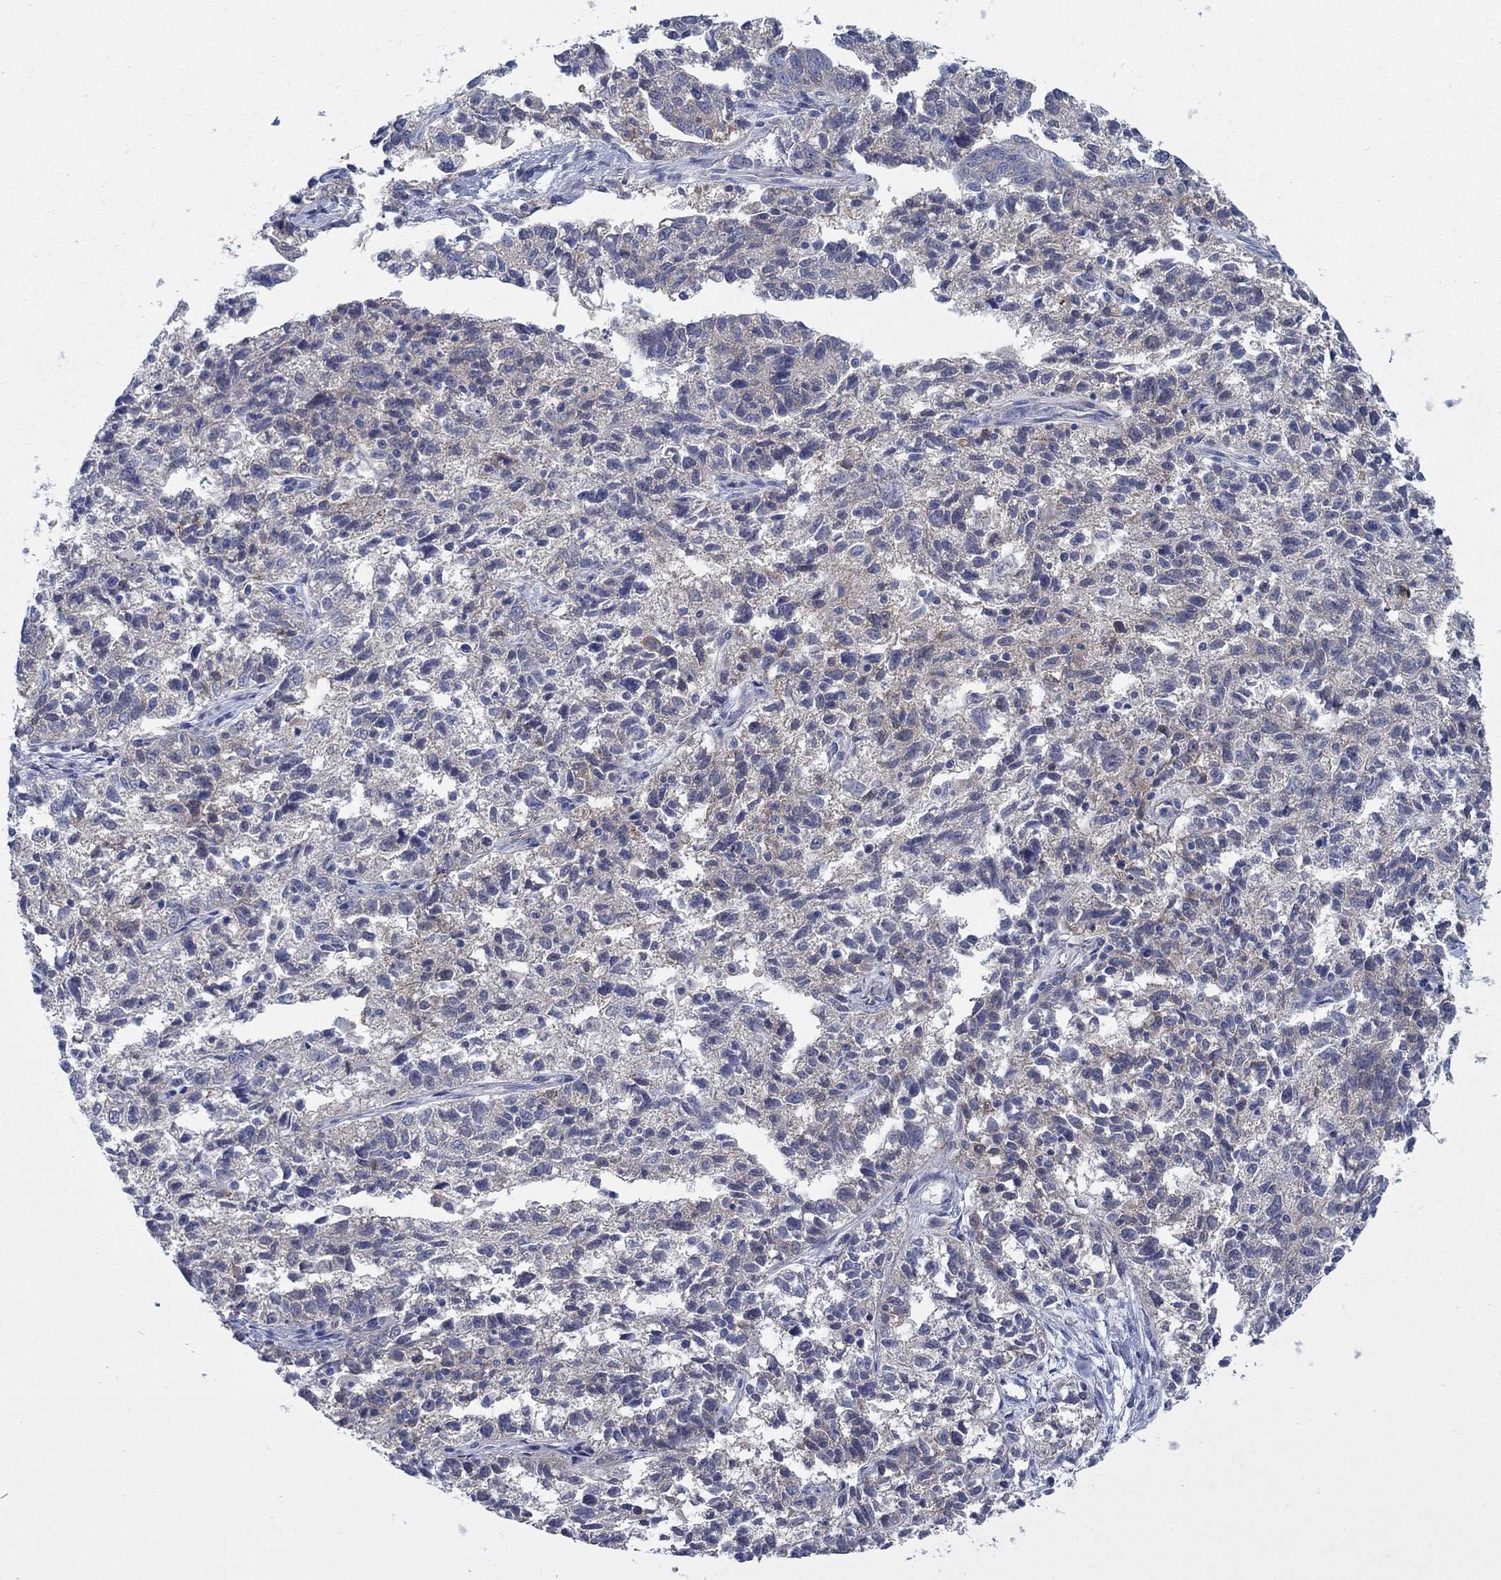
{"staining": {"intensity": "moderate", "quantity": "<25%", "location": "cytoplasmic/membranous"}, "tissue": "ovarian cancer", "cell_type": "Tumor cells", "image_type": "cancer", "snomed": [{"axis": "morphology", "description": "Cystadenocarcinoma, serous, NOS"}, {"axis": "topography", "description": "Ovary"}], "caption": "Ovarian cancer (serous cystadenocarcinoma) stained with DAB IHC exhibits low levels of moderate cytoplasmic/membranous staining in approximately <25% of tumor cells.", "gene": "TMEM59", "patient": {"sex": "female", "age": 71}}